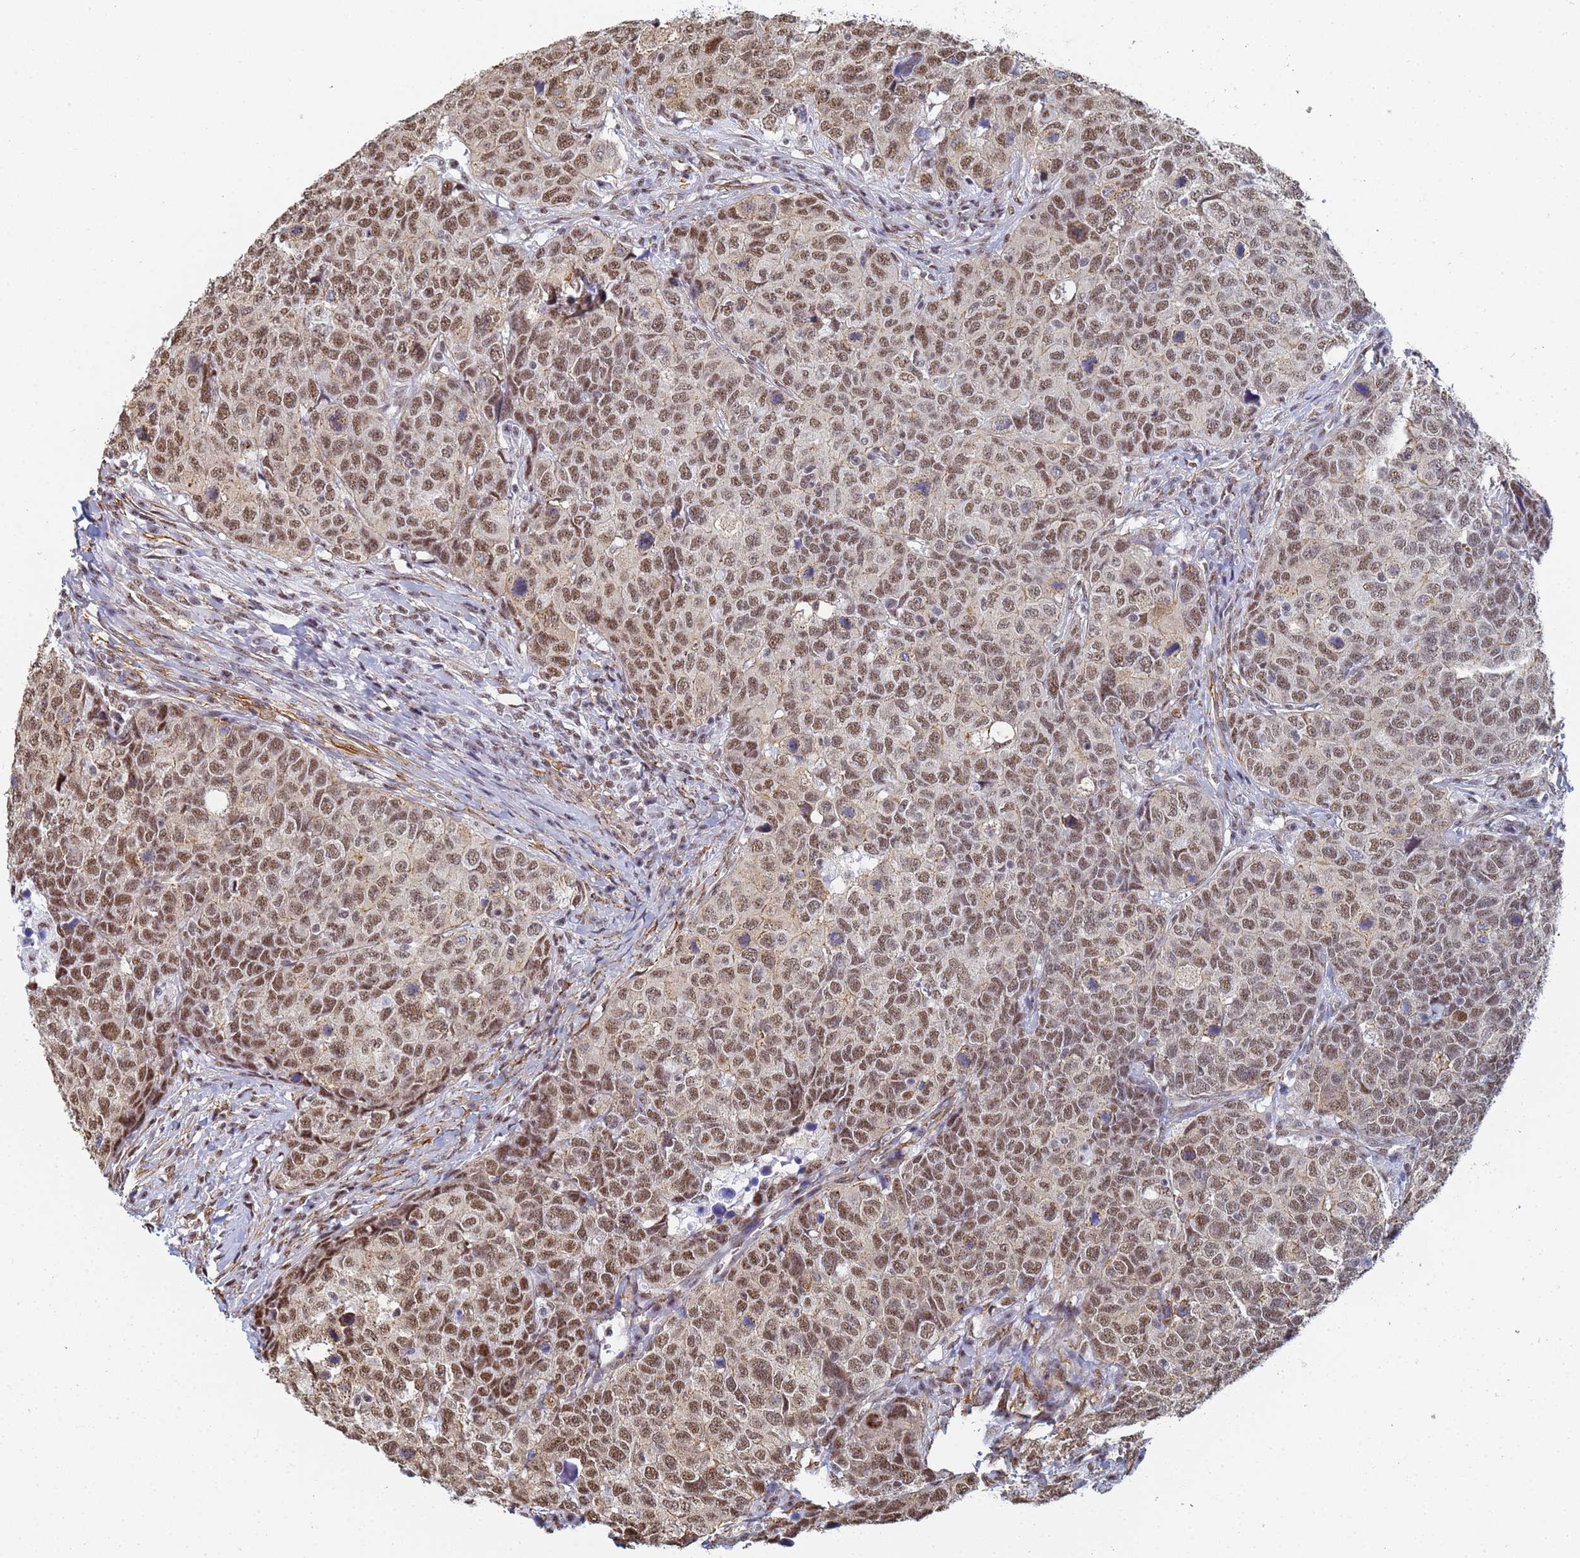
{"staining": {"intensity": "moderate", "quantity": ">75%", "location": "nuclear"}, "tissue": "head and neck cancer", "cell_type": "Tumor cells", "image_type": "cancer", "snomed": [{"axis": "morphology", "description": "Squamous cell carcinoma, NOS"}, {"axis": "topography", "description": "Head-Neck"}], "caption": "Head and neck cancer tissue reveals moderate nuclear positivity in about >75% of tumor cells, visualized by immunohistochemistry. (DAB (3,3'-diaminobenzidine) IHC with brightfield microscopy, high magnification).", "gene": "PRRT4", "patient": {"sex": "male", "age": 66}}